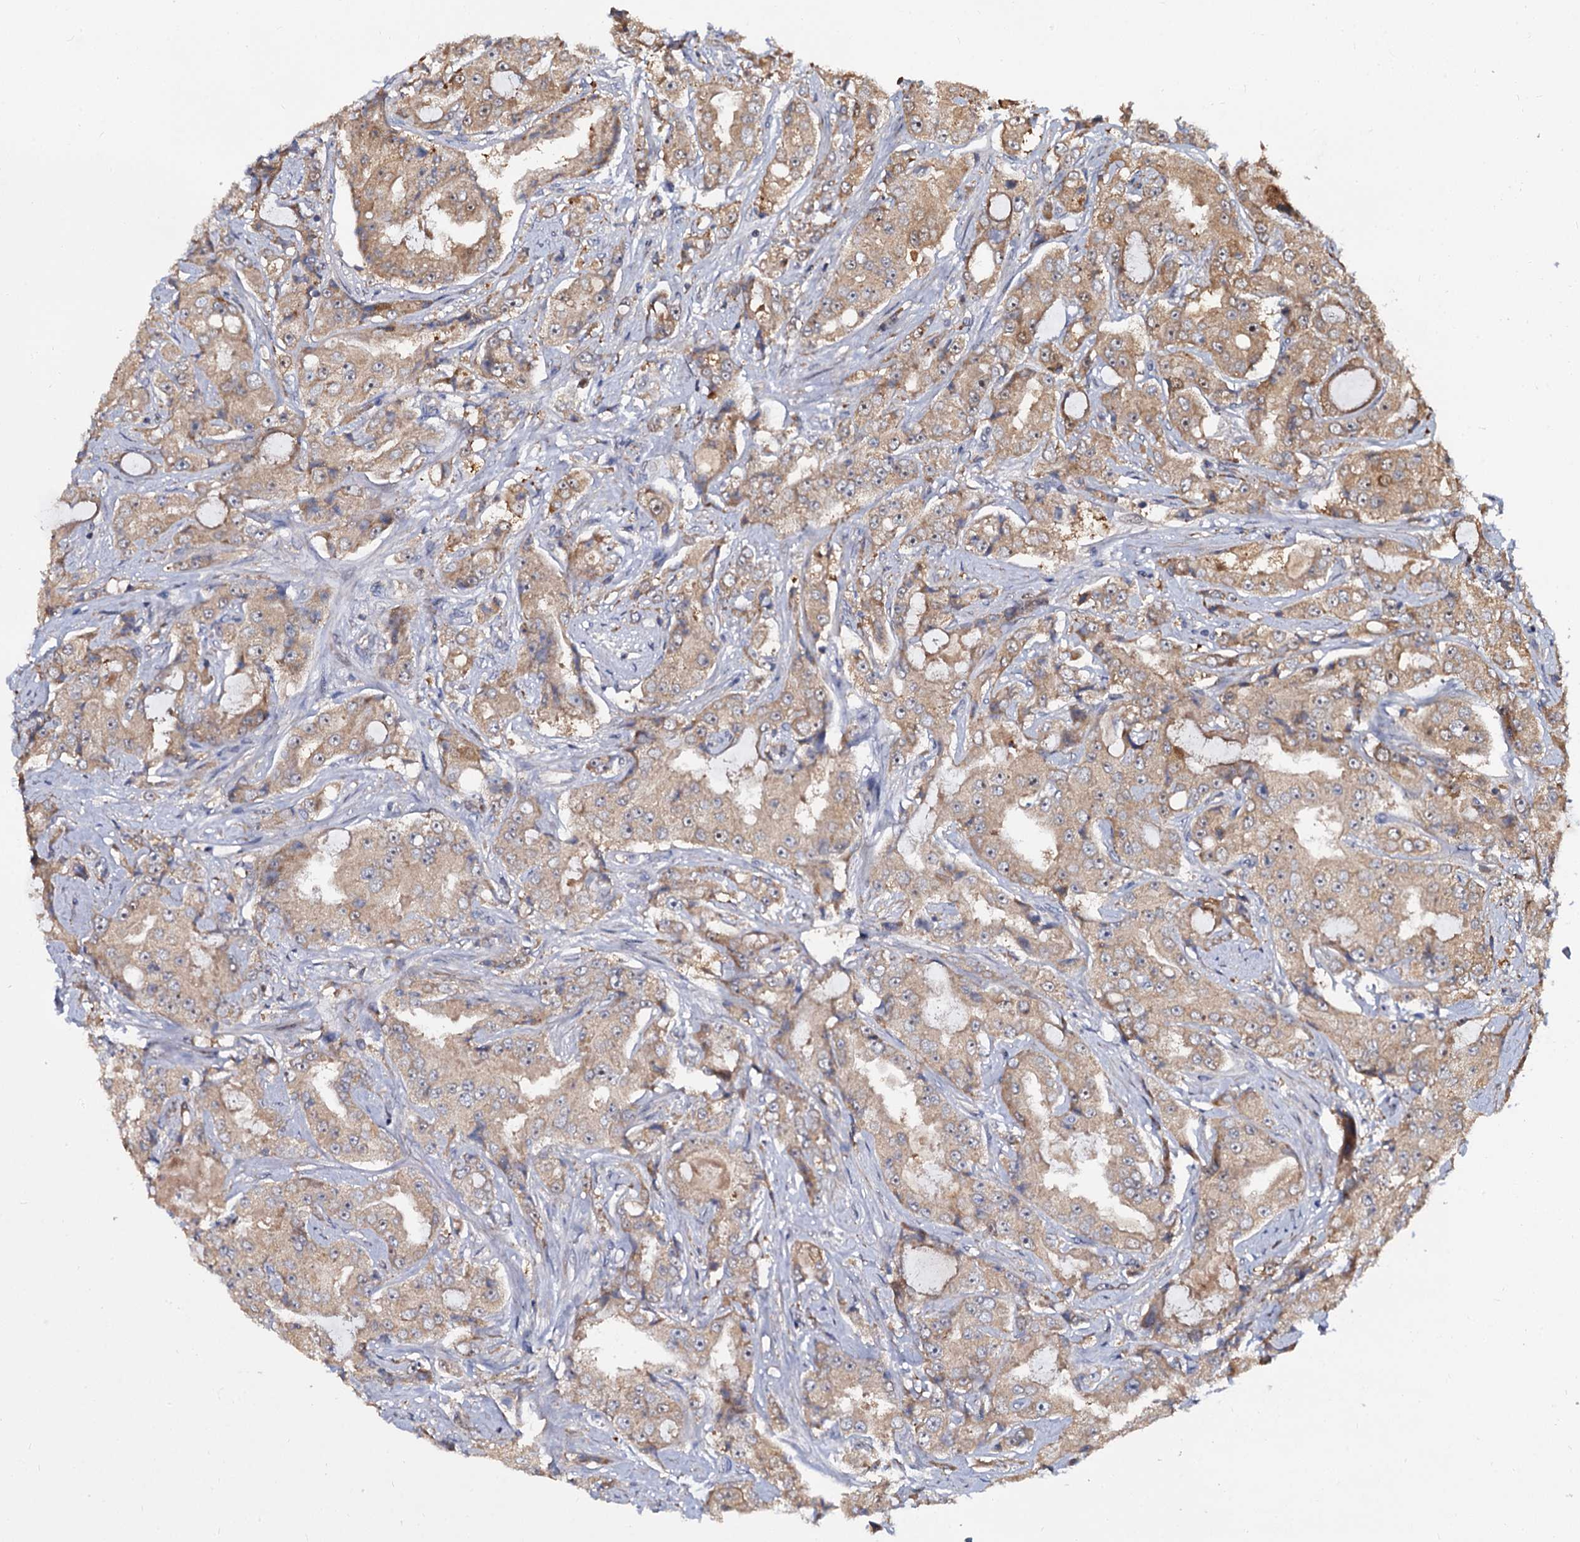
{"staining": {"intensity": "moderate", "quantity": ">75%", "location": "cytoplasmic/membranous"}, "tissue": "prostate cancer", "cell_type": "Tumor cells", "image_type": "cancer", "snomed": [{"axis": "morphology", "description": "Adenocarcinoma, High grade"}, {"axis": "topography", "description": "Prostate"}], "caption": "Prostate cancer (high-grade adenocarcinoma) was stained to show a protein in brown. There is medium levels of moderate cytoplasmic/membranous staining in approximately >75% of tumor cells. The protein of interest is stained brown, and the nuclei are stained in blue (DAB (3,3'-diaminobenzidine) IHC with brightfield microscopy, high magnification).", "gene": "WWC3", "patient": {"sex": "male", "age": 73}}